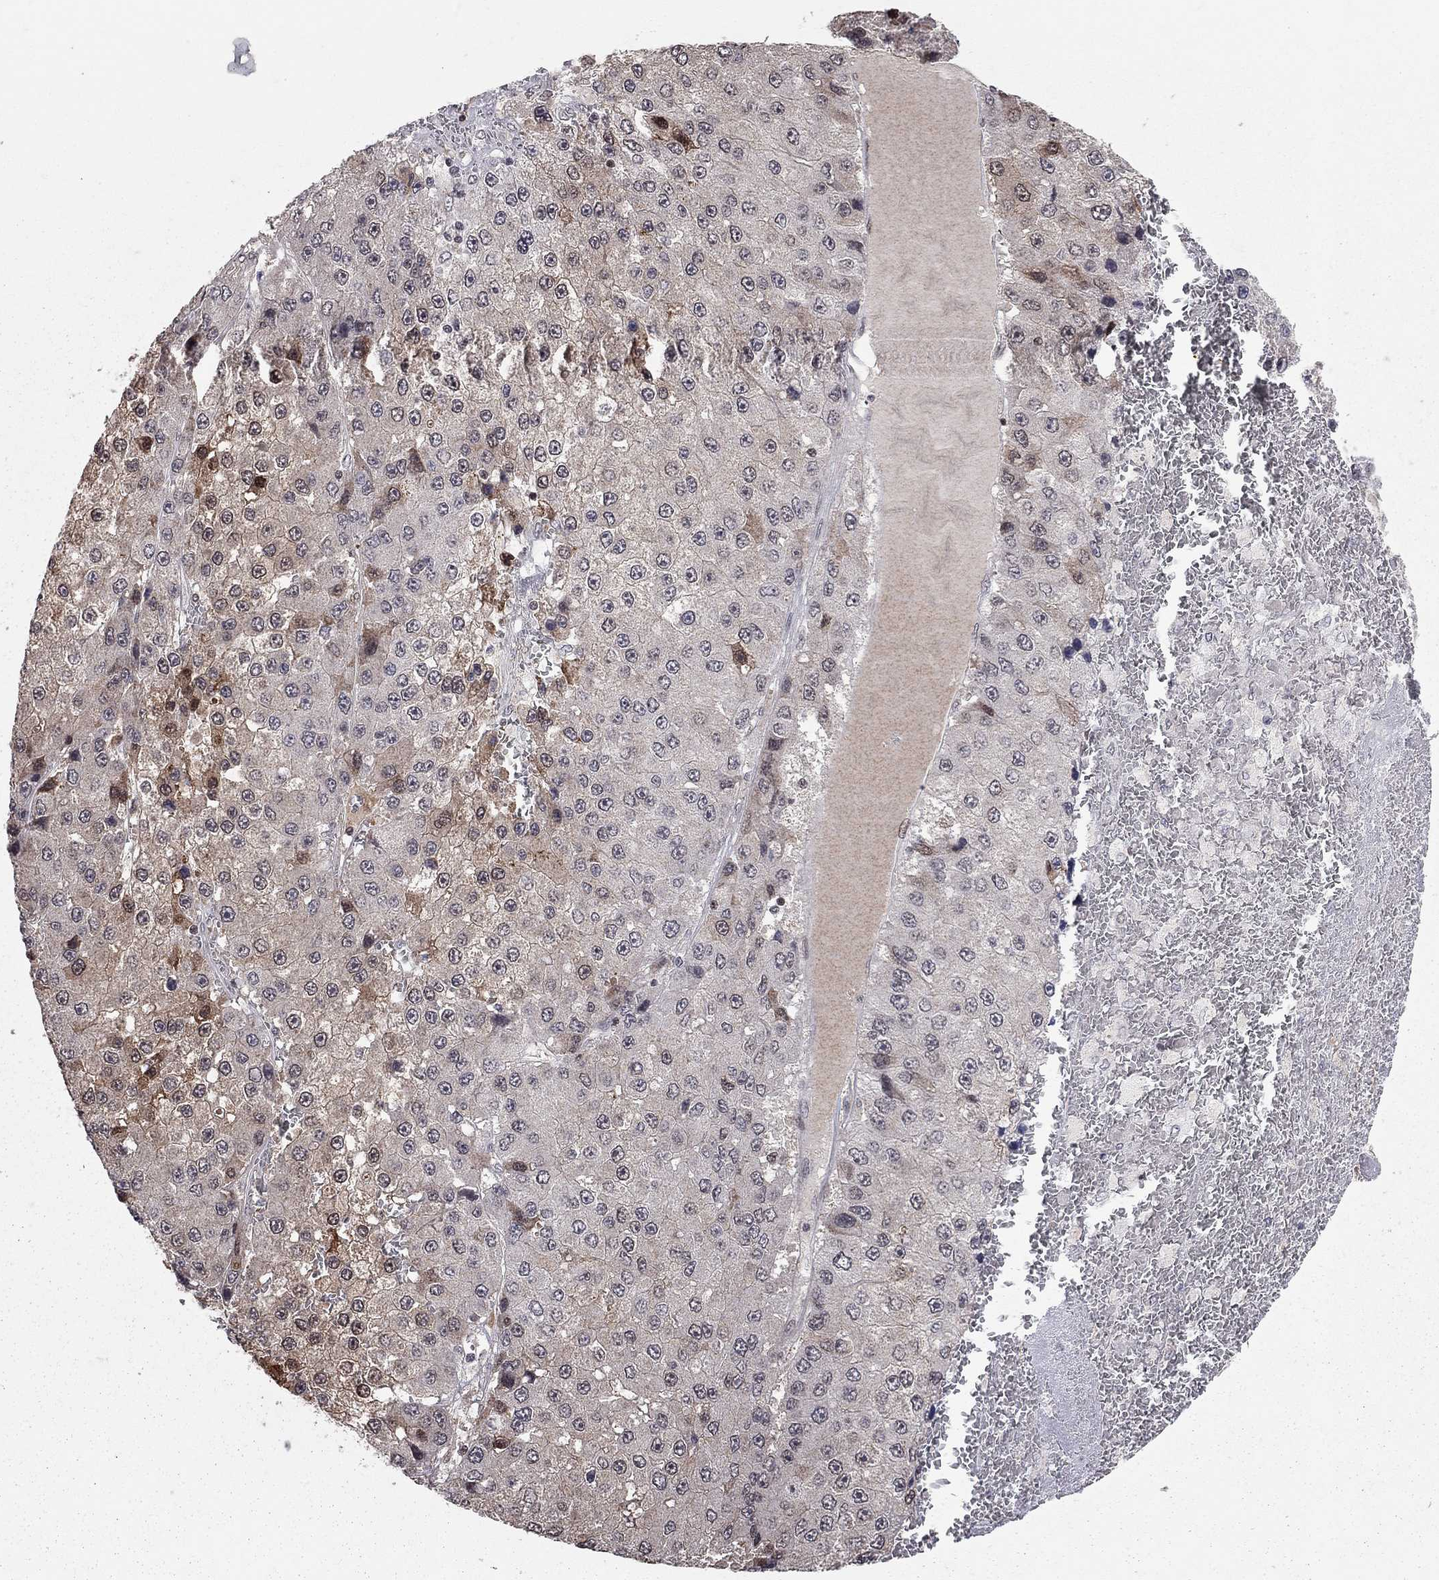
{"staining": {"intensity": "strong", "quantity": "<25%", "location": "cytoplasmic/membranous,nuclear"}, "tissue": "liver cancer", "cell_type": "Tumor cells", "image_type": "cancer", "snomed": [{"axis": "morphology", "description": "Carcinoma, Hepatocellular, NOS"}, {"axis": "topography", "description": "Liver"}], "caption": "A photomicrograph of human liver cancer stained for a protein demonstrates strong cytoplasmic/membranous and nuclear brown staining in tumor cells. The staining was performed using DAB (3,3'-diaminobenzidine) to visualize the protein expression in brown, while the nuclei were stained in blue with hematoxylin (Magnification: 20x).", "gene": "HDAC3", "patient": {"sex": "female", "age": 73}}